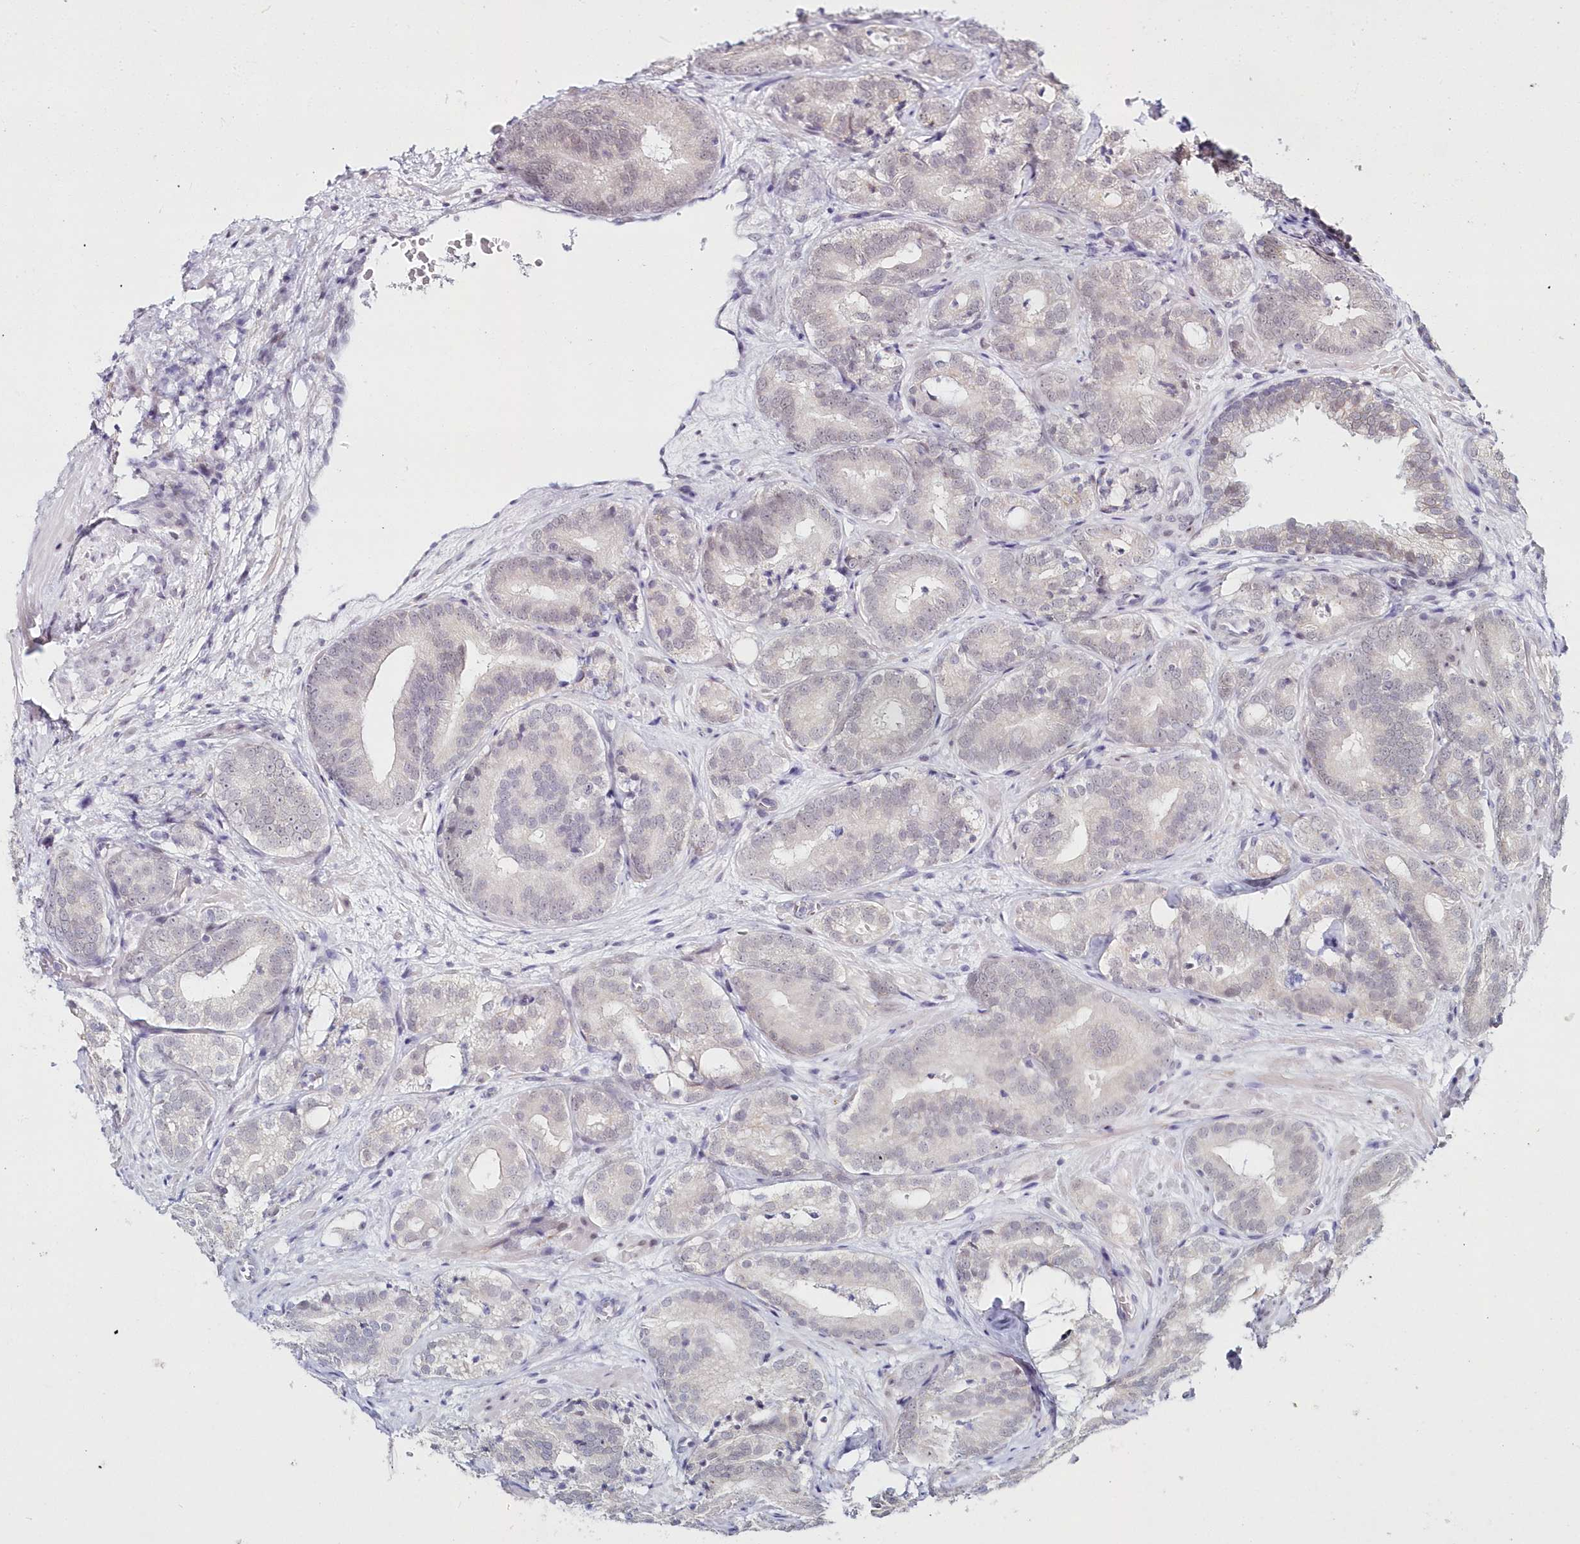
{"staining": {"intensity": "negative", "quantity": "none", "location": "none"}, "tissue": "prostate cancer", "cell_type": "Tumor cells", "image_type": "cancer", "snomed": [{"axis": "morphology", "description": "Adenocarcinoma, High grade"}, {"axis": "topography", "description": "Prostate"}], "caption": "The histopathology image reveals no significant staining in tumor cells of prostate cancer.", "gene": "HYCC2", "patient": {"sex": "male", "age": 57}}